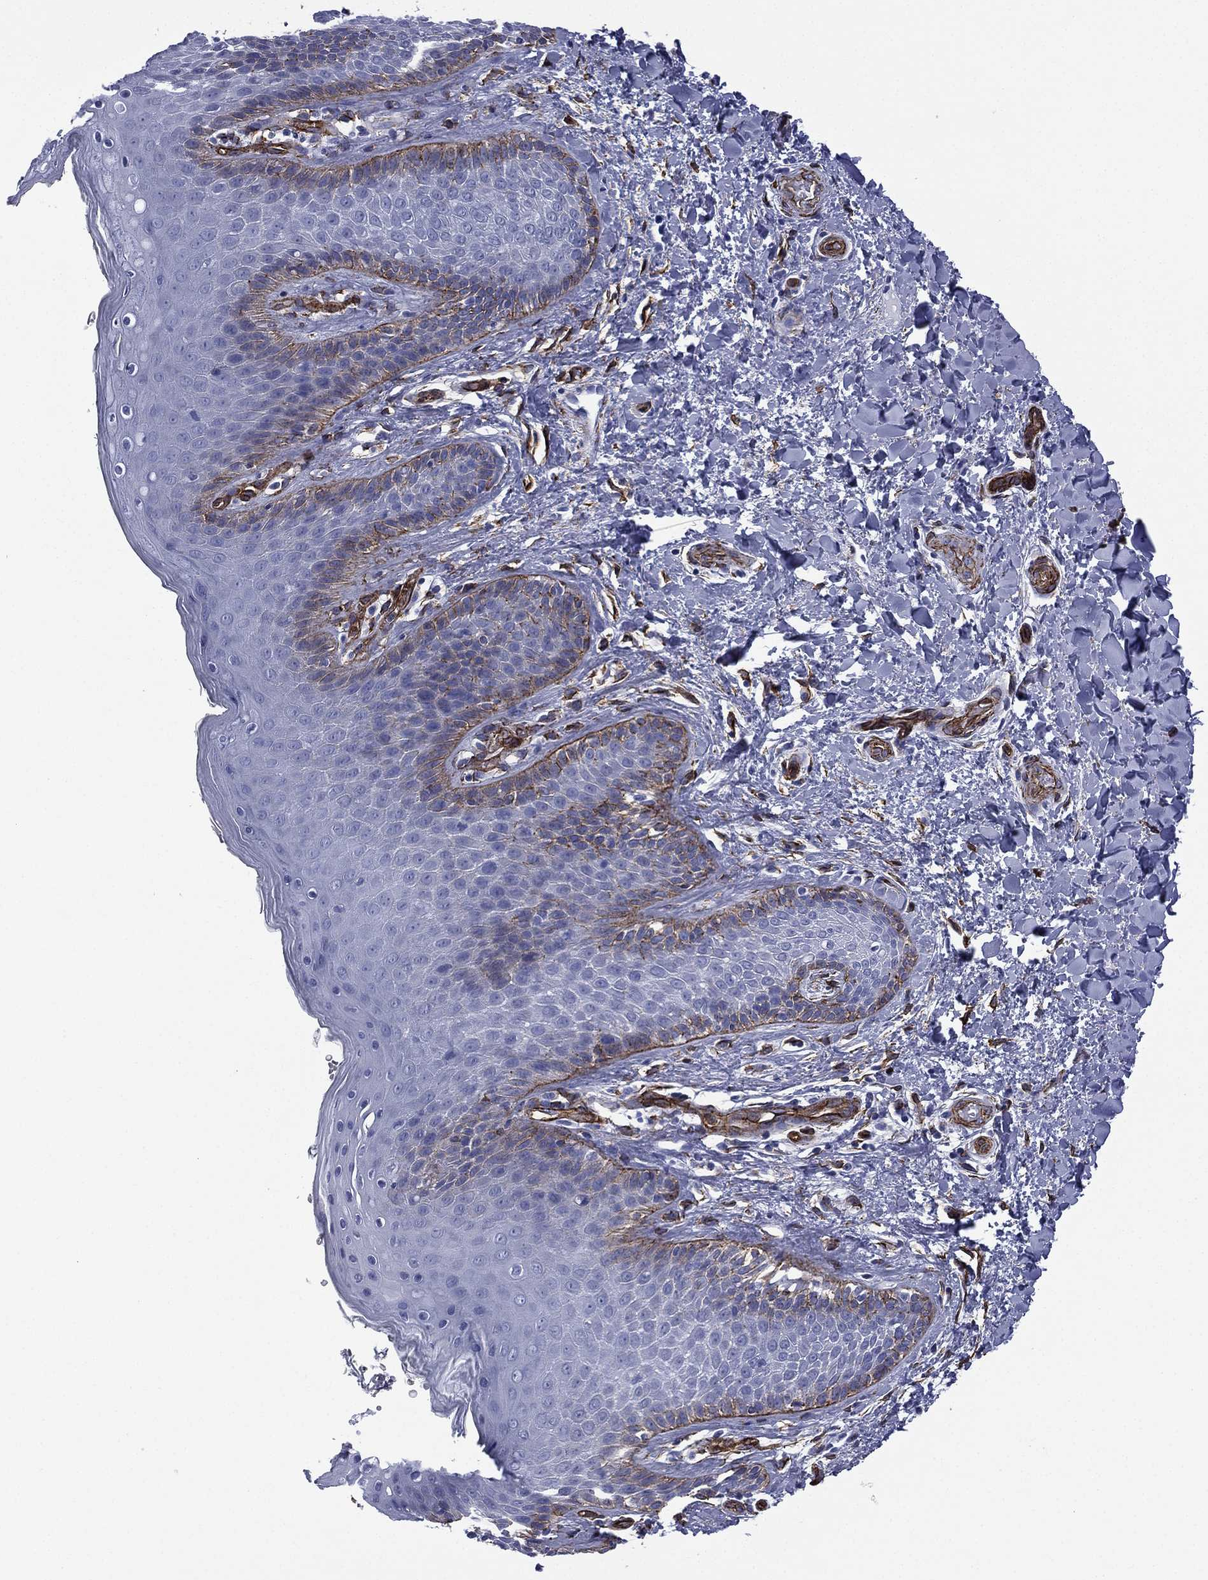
{"staining": {"intensity": "negative", "quantity": "none", "location": "none"}, "tissue": "skin", "cell_type": "Epidermal cells", "image_type": "normal", "snomed": [{"axis": "morphology", "description": "Normal tissue, NOS"}, {"axis": "topography", "description": "Anal"}], "caption": "The image demonstrates no staining of epidermal cells in unremarkable skin. The staining was performed using DAB to visualize the protein expression in brown, while the nuclei were stained in blue with hematoxylin (Magnification: 20x).", "gene": "CAVIN3", "patient": {"sex": "male", "age": 36}}